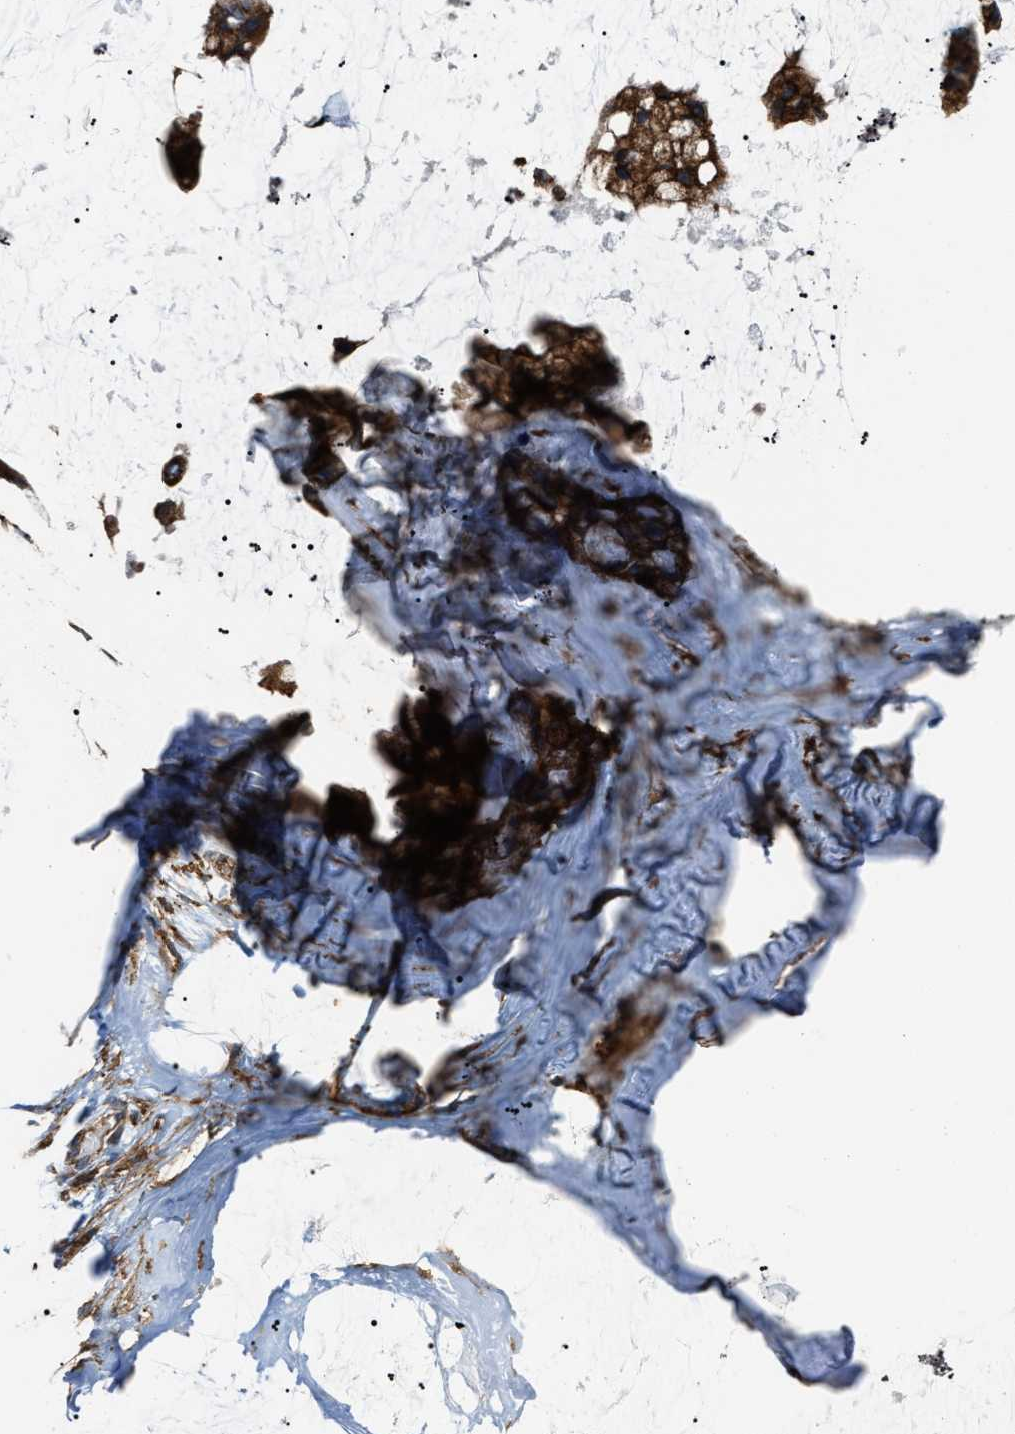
{"staining": {"intensity": "strong", "quantity": ">75%", "location": "cytoplasmic/membranous"}, "tissue": "ovarian cancer", "cell_type": "Tumor cells", "image_type": "cancer", "snomed": [{"axis": "morphology", "description": "Cystadenocarcinoma, mucinous, NOS"}, {"axis": "topography", "description": "Ovary"}], "caption": "Protein staining shows strong cytoplasmic/membranous expression in about >75% of tumor cells in mucinous cystadenocarcinoma (ovarian).", "gene": "PICALM", "patient": {"sex": "female", "age": 39}}